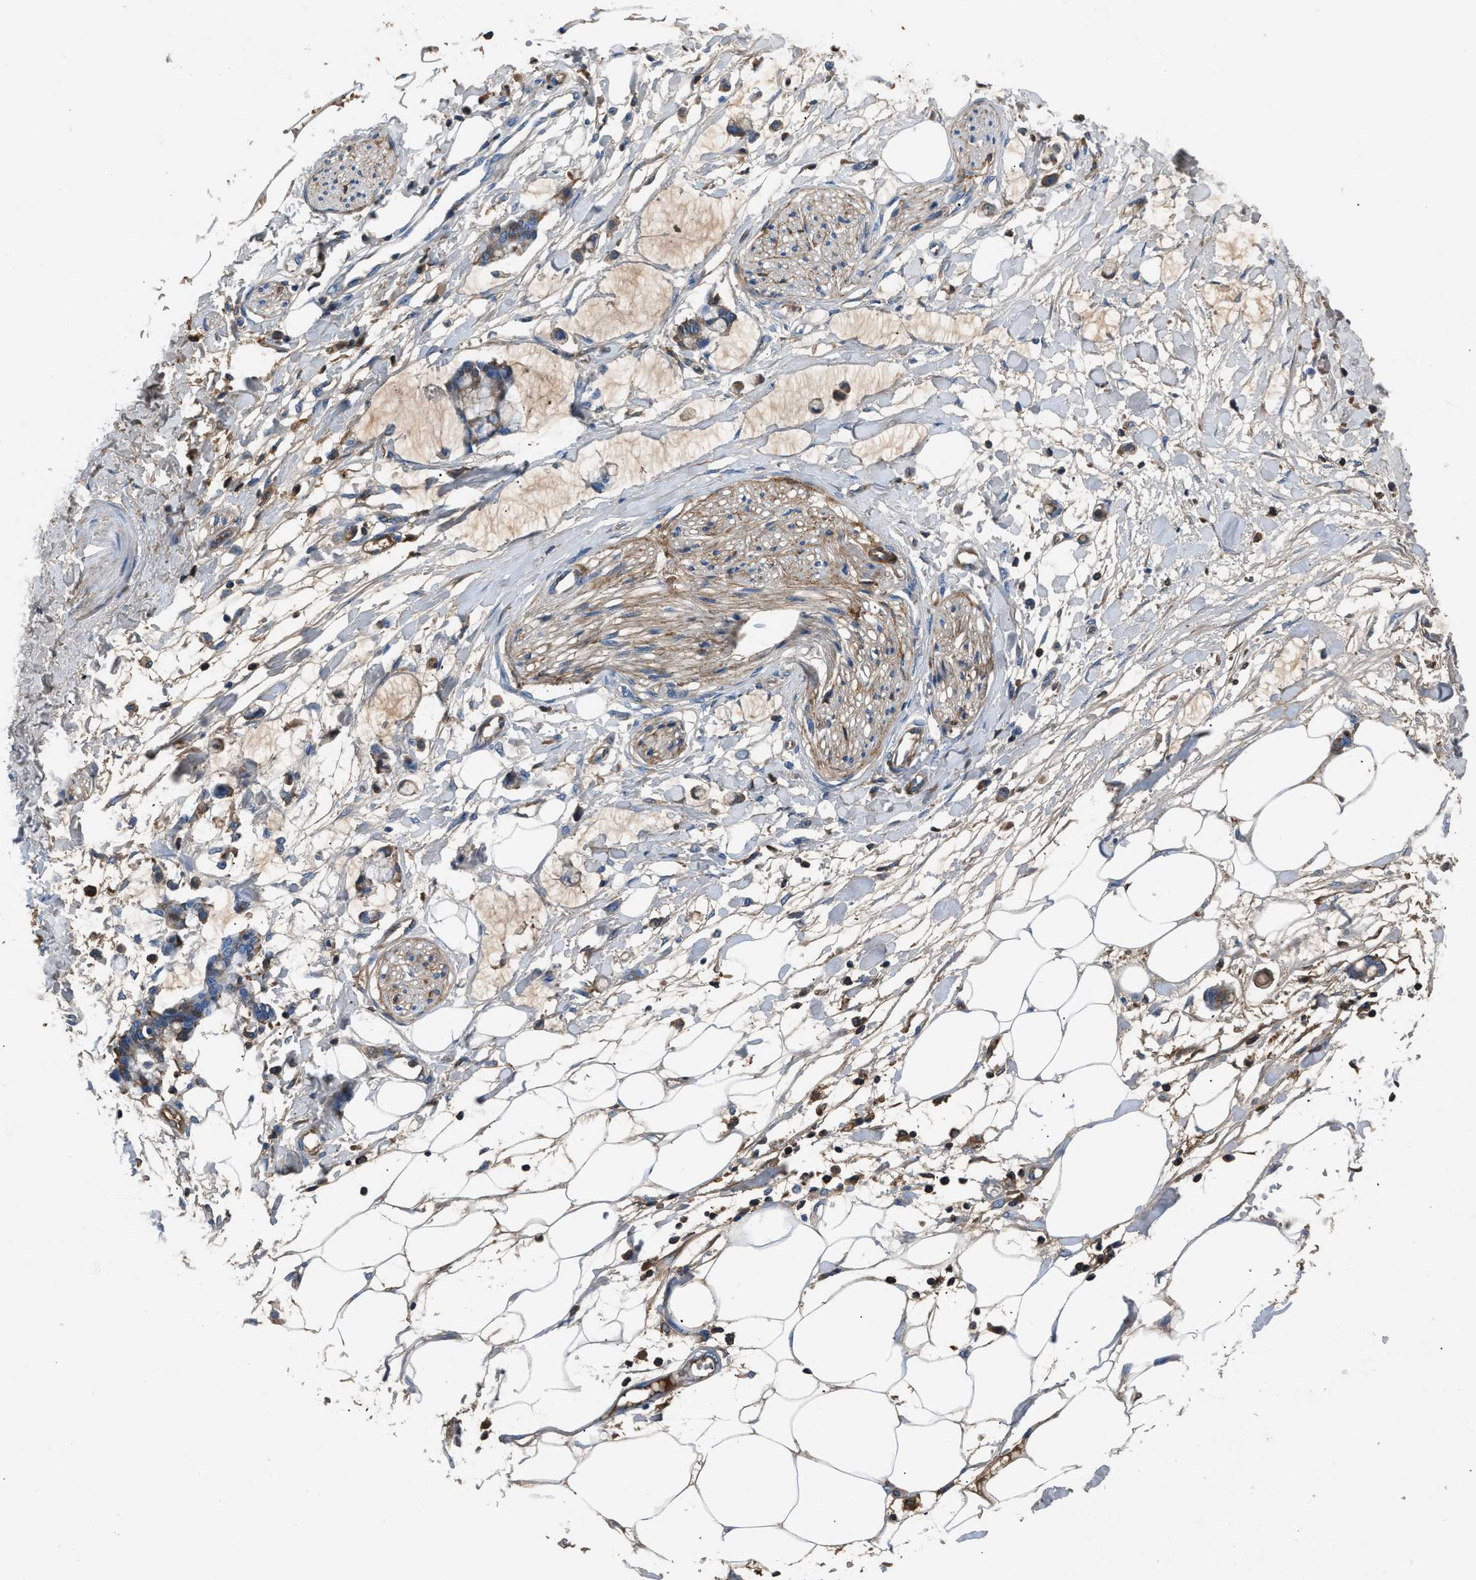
{"staining": {"intensity": "negative", "quantity": "none", "location": "none"}, "tissue": "adipose tissue", "cell_type": "Adipocytes", "image_type": "normal", "snomed": [{"axis": "morphology", "description": "Normal tissue, NOS"}, {"axis": "morphology", "description": "Adenocarcinoma, NOS"}, {"axis": "topography", "description": "Colon"}, {"axis": "topography", "description": "Peripheral nerve tissue"}], "caption": "A high-resolution histopathology image shows IHC staining of benign adipose tissue, which reveals no significant staining in adipocytes.", "gene": "STC1", "patient": {"sex": "male", "age": 14}}